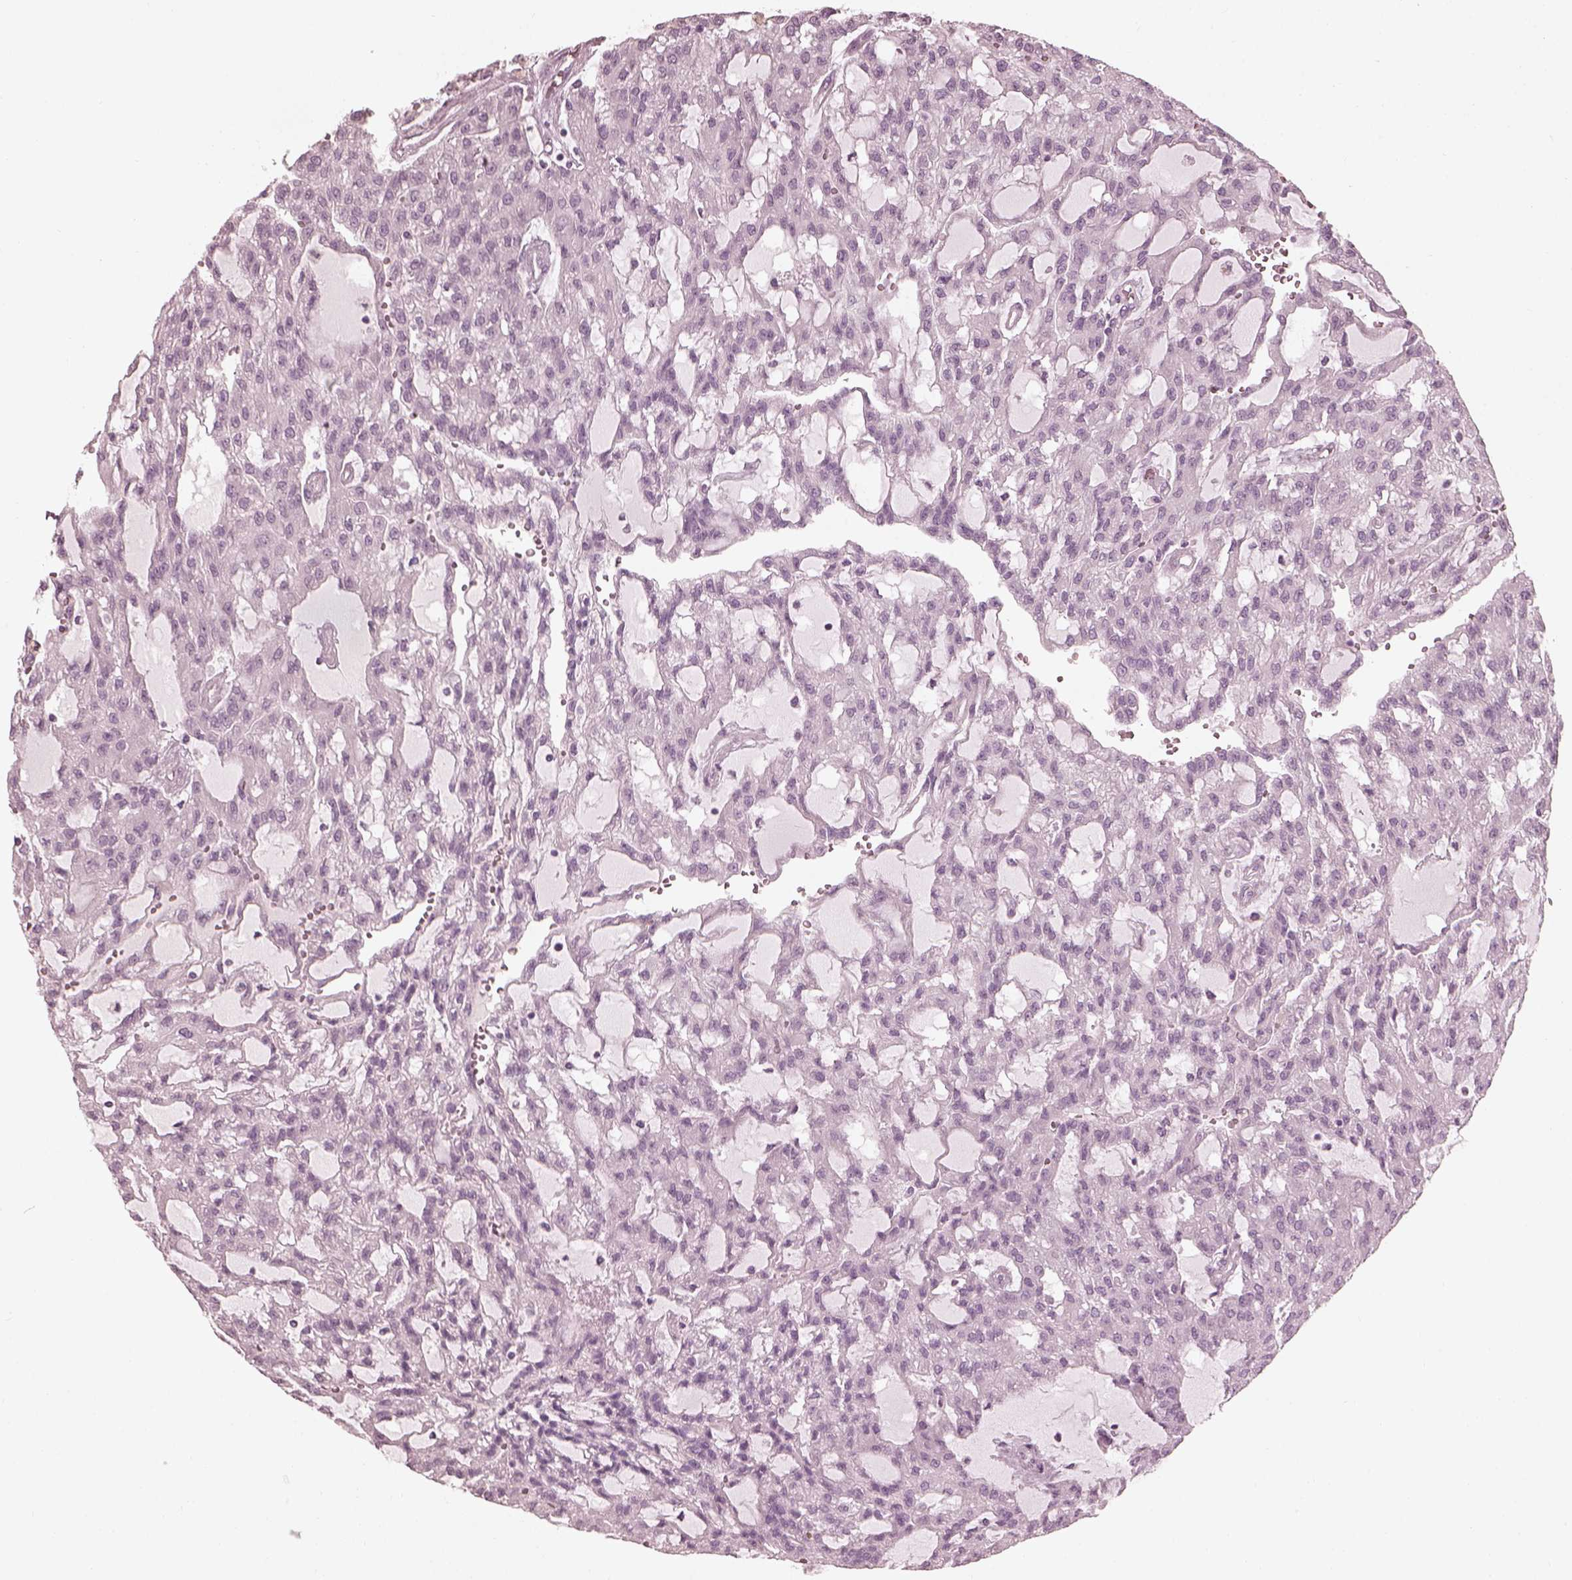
{"staining": {"intensity": "negative", "quantity": "none", "location": "none"}, "tissue": "renal cancer", "cell_type": "Tumor cells", "image_type": "cancer", "snomed": [{"axis": "morphology", "description": "Adenocarcinoma, NOS"}, {"axis": "topography", "description": "Kidney"}], "caption": "Tumor cells are negative for protein expression in human adenocarcinoma (renal).", "gene": "SAXO2", "patient": {"sex": "male", "age": 63}}